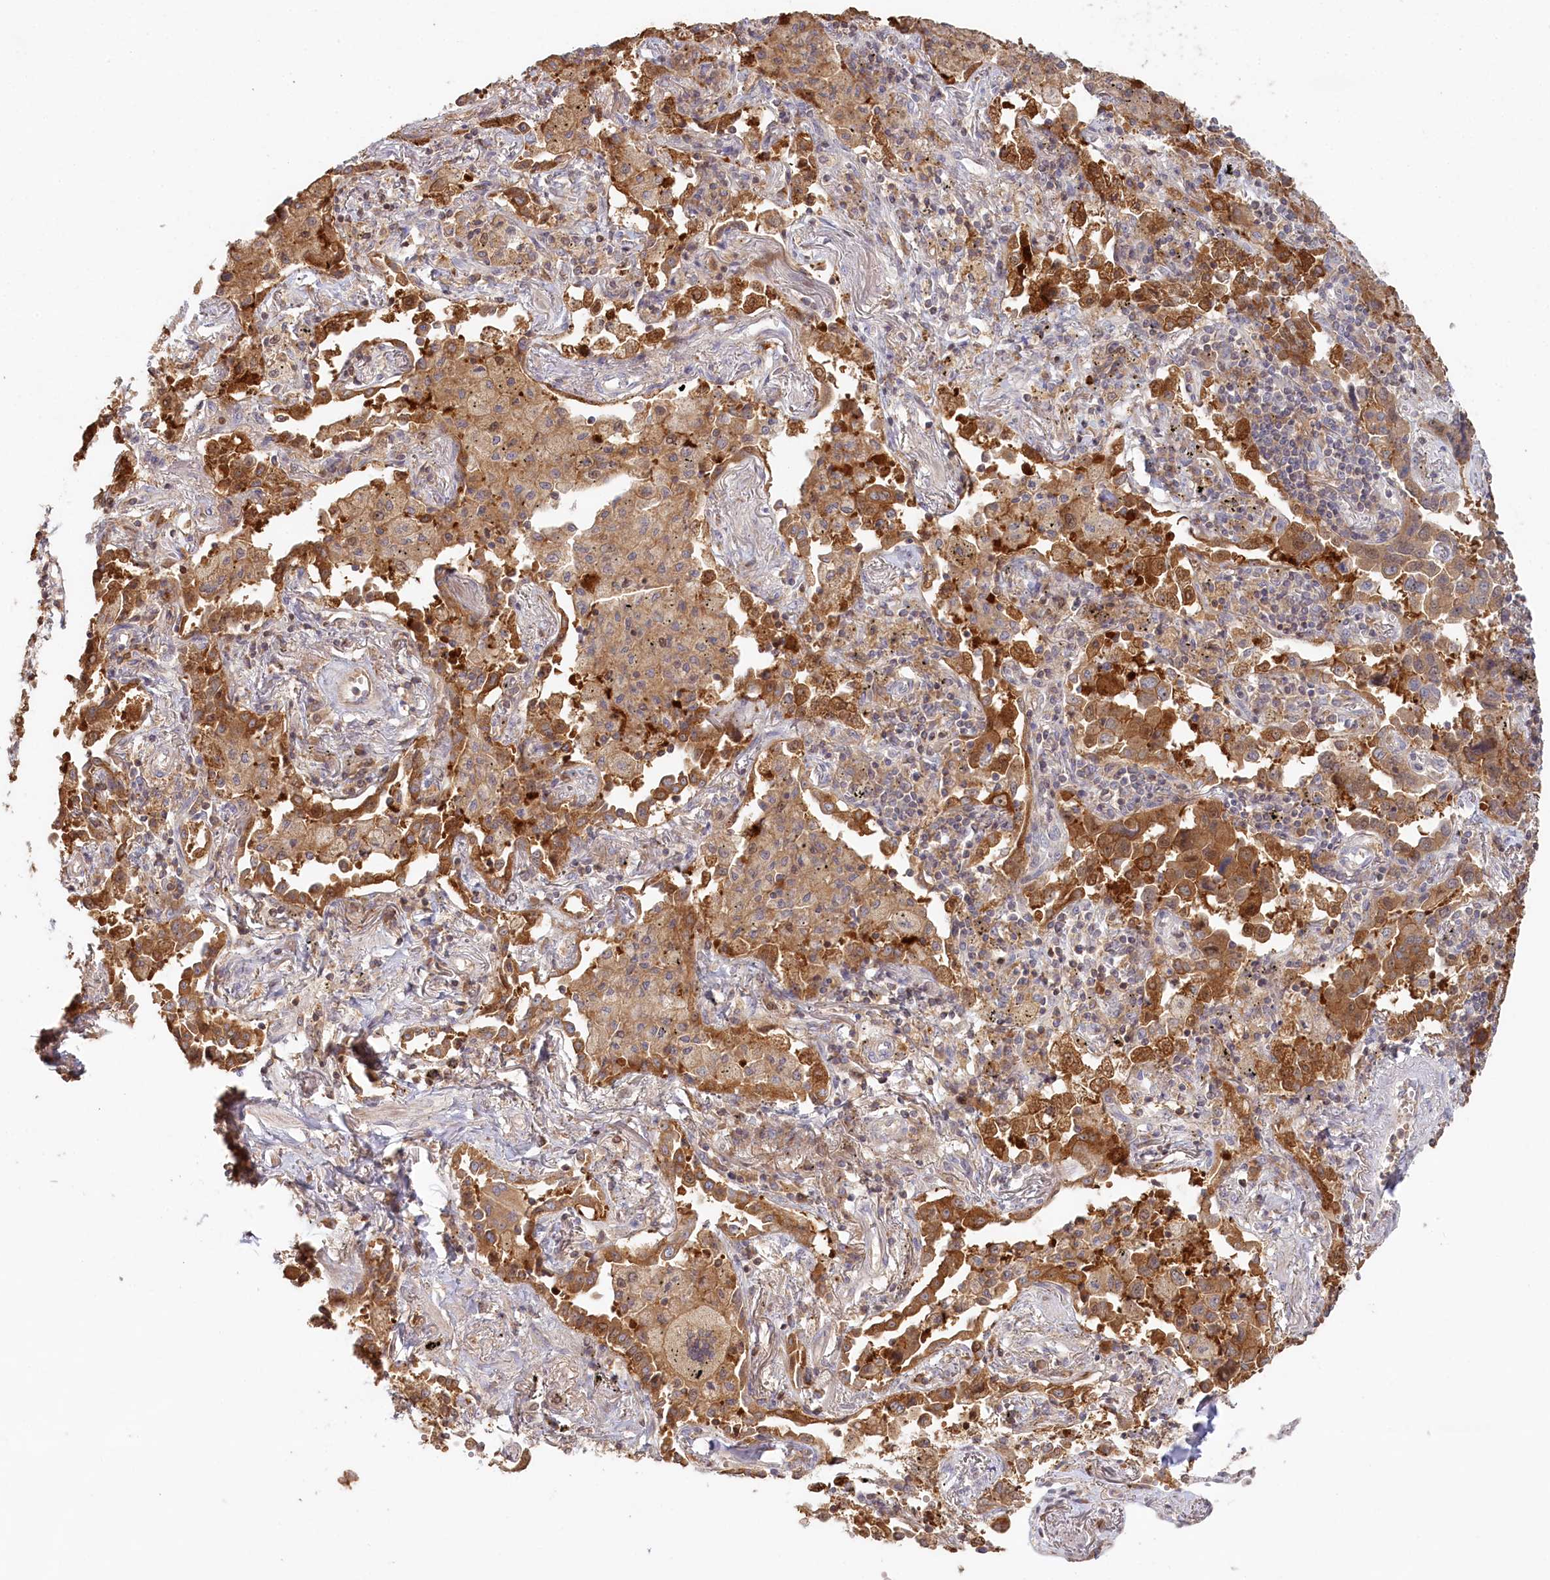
{"staining": {"intensity": "moderate", "quantity": ">75%", "location": "cytoplasmic/membranous"}, "tissue": "lung cancer", "cell_type": "Tumor cells", "image_type": "cancer", "snomed": [{"axis": "morphology", "description": "Adenocarcinoma, NOS"}, {"axis": "topography", "description": "Lung"}], "caption": "Moderate cytoplasmic/membranous staining is appreciated in about >75% of tumor cells in adenocarcinoma (lung).", "gene": "HAL", "patient": {"sex": "male", "age": 67}}